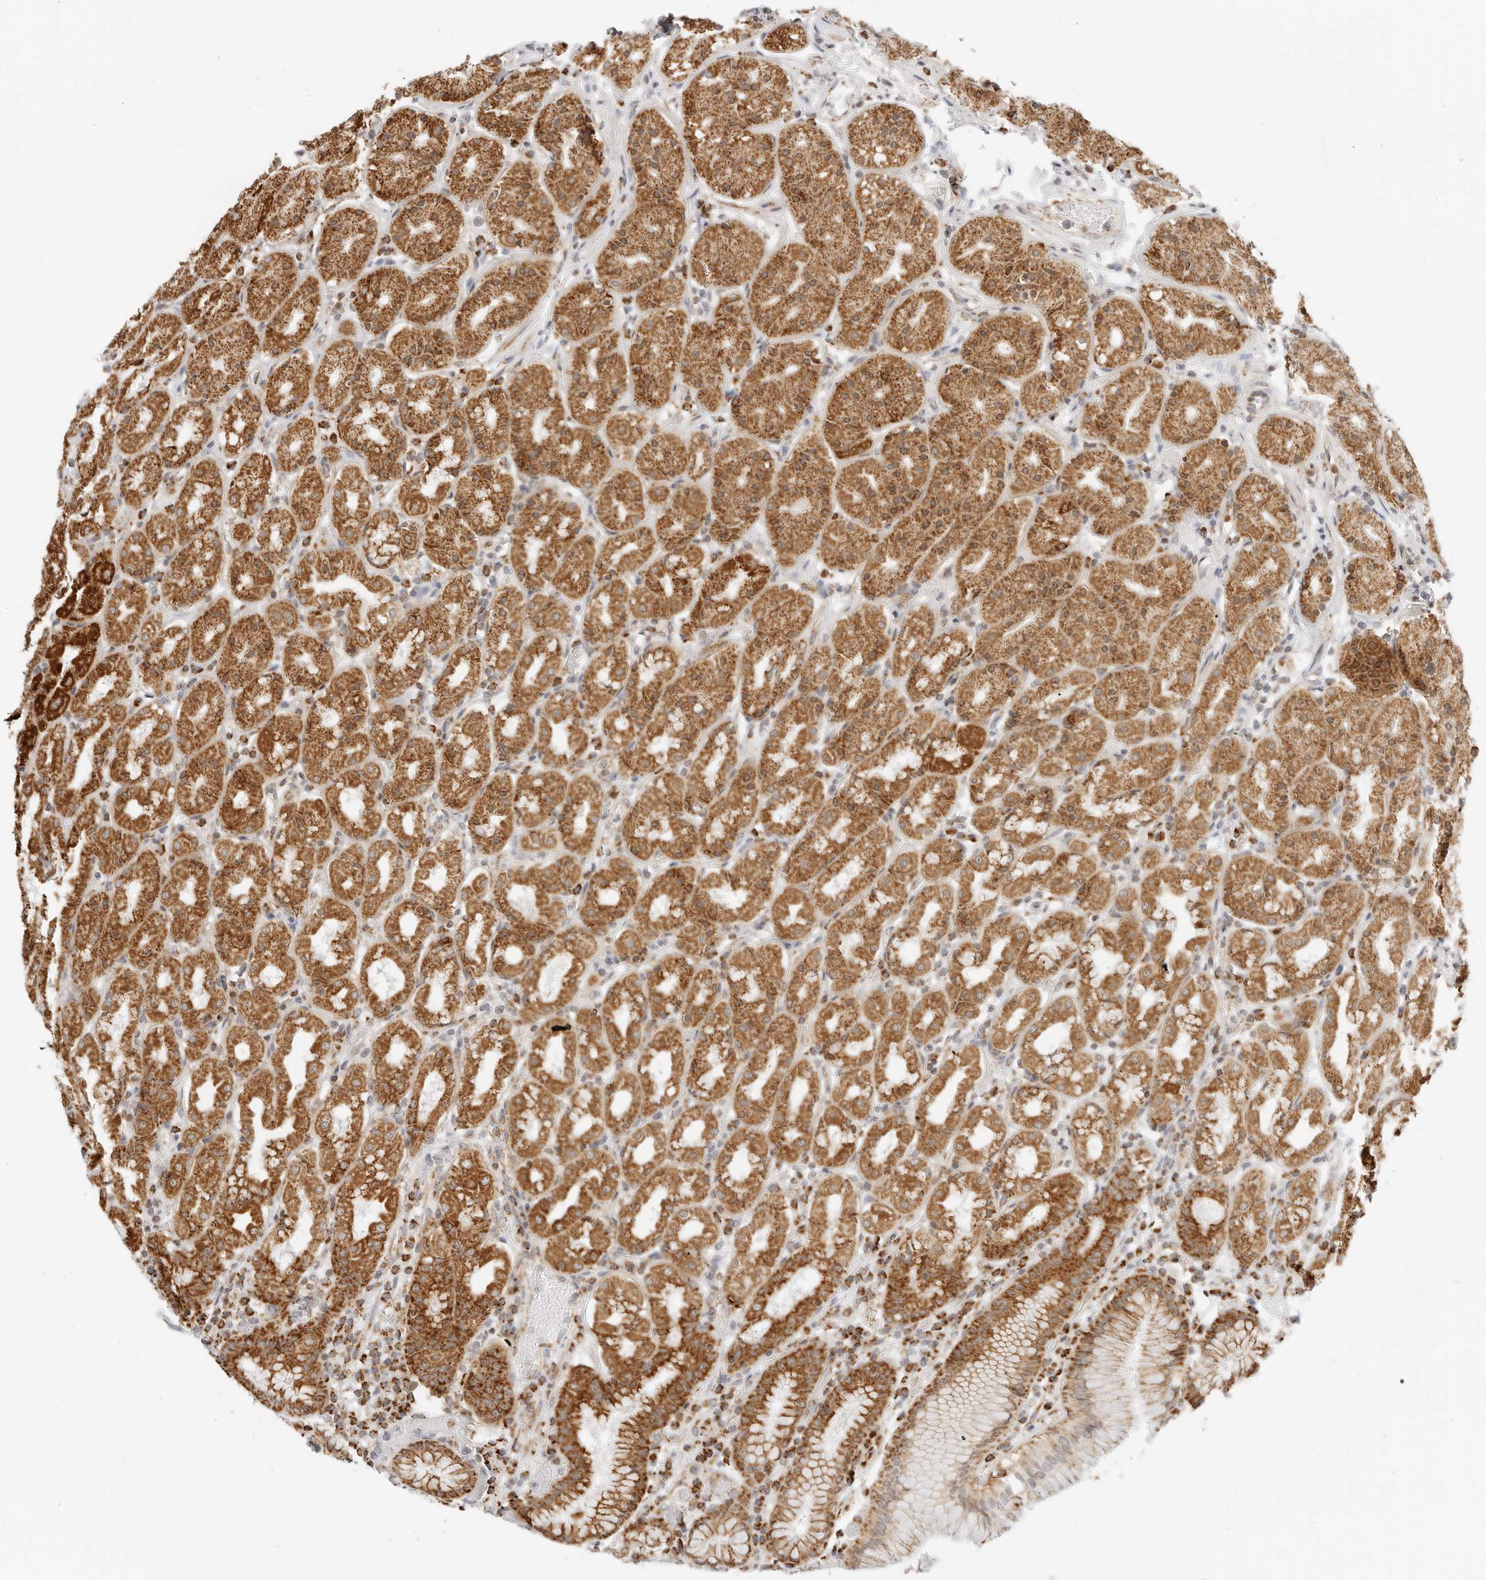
{"staining": {"intensity": "strong", "quantity": ">75%", "location": "cytoplasmic/membranous"}, "tissue": "stomach", "cell_type": "Glandular cells", "image_type": "normal", "snomed": [{"axis": "morphology", "description": "Normal tissue, NOS"}, {"axis": "topography", "description": "Stomach, lower"}], "caption": "Strong cytoplasmic/membranous staining is identified in approximately >75% of glandular cells in unremarkable stomach. The staining was performed using DAB to visualize the protein expression in brown, while the nuclei were stained in blue with hematoxylin (Magnification: 20x).", "gene": "RC3H1", "patient": {"sex": "female", "age": 56}}